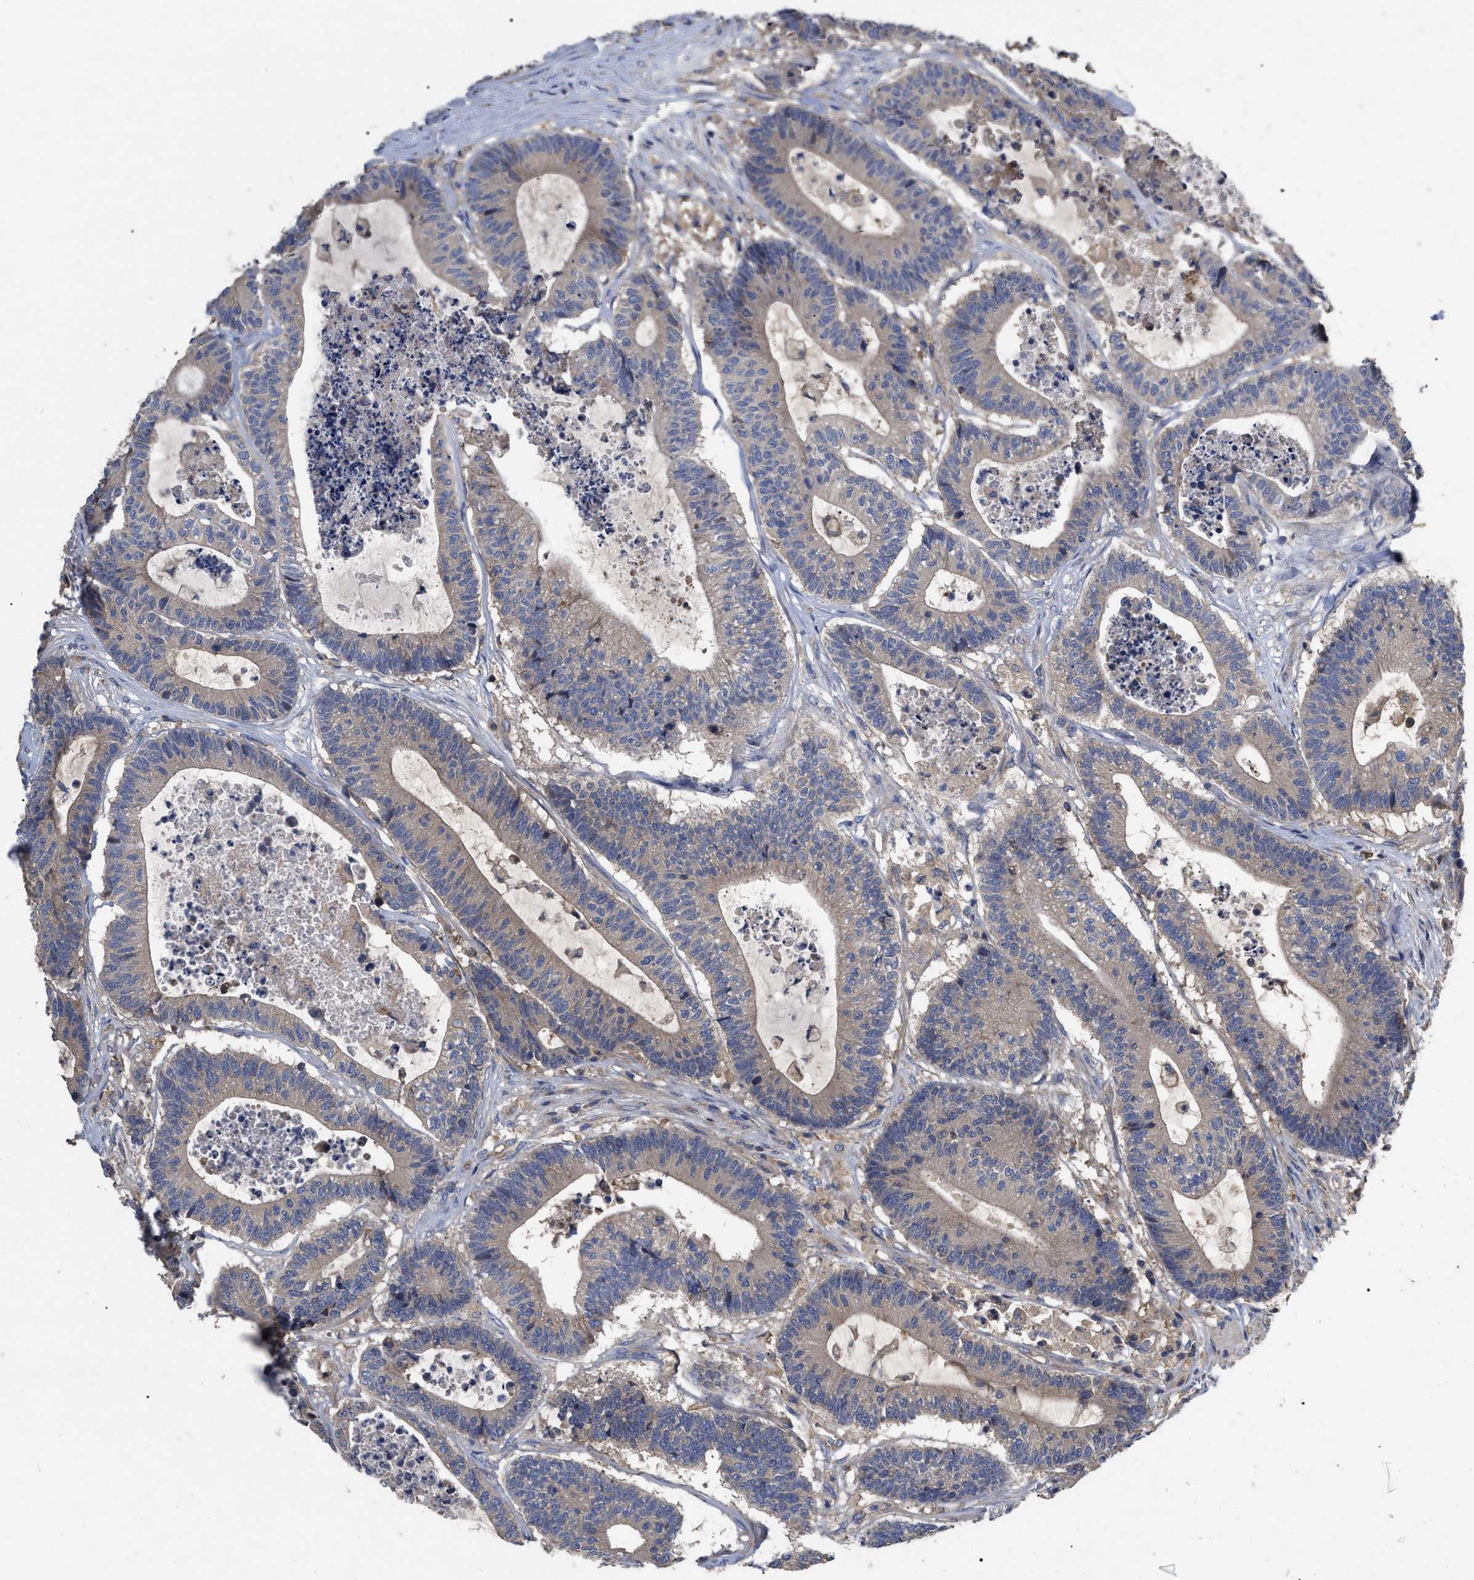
{"staining": {"intensity": "weak", "quantity": "25%-75%", "location": "cytoplasmic/membranous"}, "tissue": "colorectal cancer", "cell_type": "Tumor cells", "image_type": "cancer", "snomed": [{"axis": "morphology", "description": "Adenocarcinoma, NOS"}, {"axis": "topography", "description": "Colon"}], "caption": "Human adenocarcinoma (colorectal) stained for a protein (brown) demonstrates weak cytoplasmic/membranous positive staining in approximately 25%-75% of tumor cells.", "gene": "RAP1GDS1", "patient": {"sex": "female", "age": 84}}